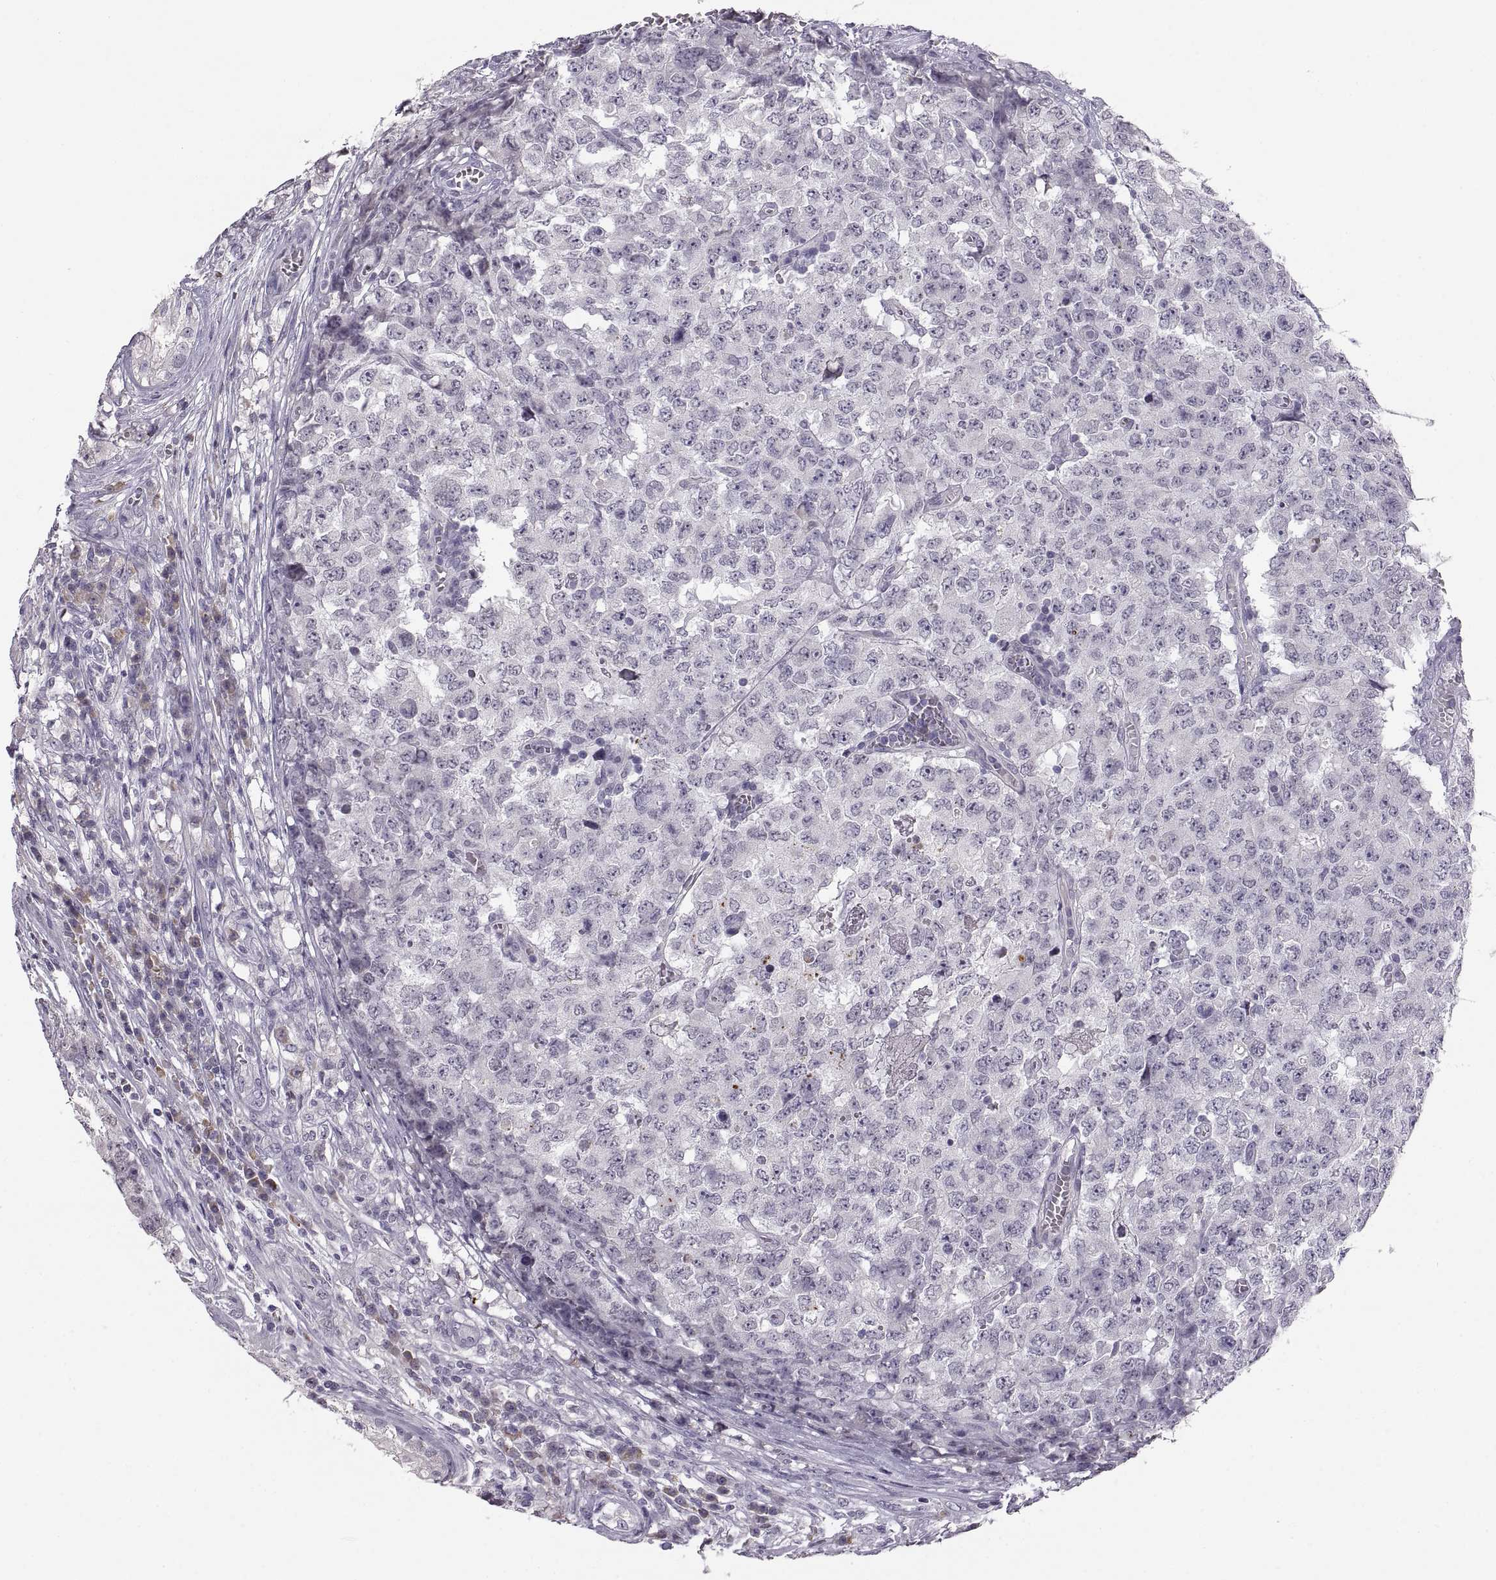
{"staining": {"intensity": "negative", "quantity": "none", "location": "none"}, "tissue": "testis cancer", "cell_type": "Tumor cells", "image_type": "cancer", "snomed": [{"axis": "morphology", "description": "Carcinoma, Embryonal, NOS"}, {"axis": "topography", "description": "Testis"}], "caption": "Testis cancer (embryonal carcinoma) stained for a protein using IHC reveals no positivity tumor cells.", "gene": "MAGEB18", "patient": {"sex": "male", "age": 23}}